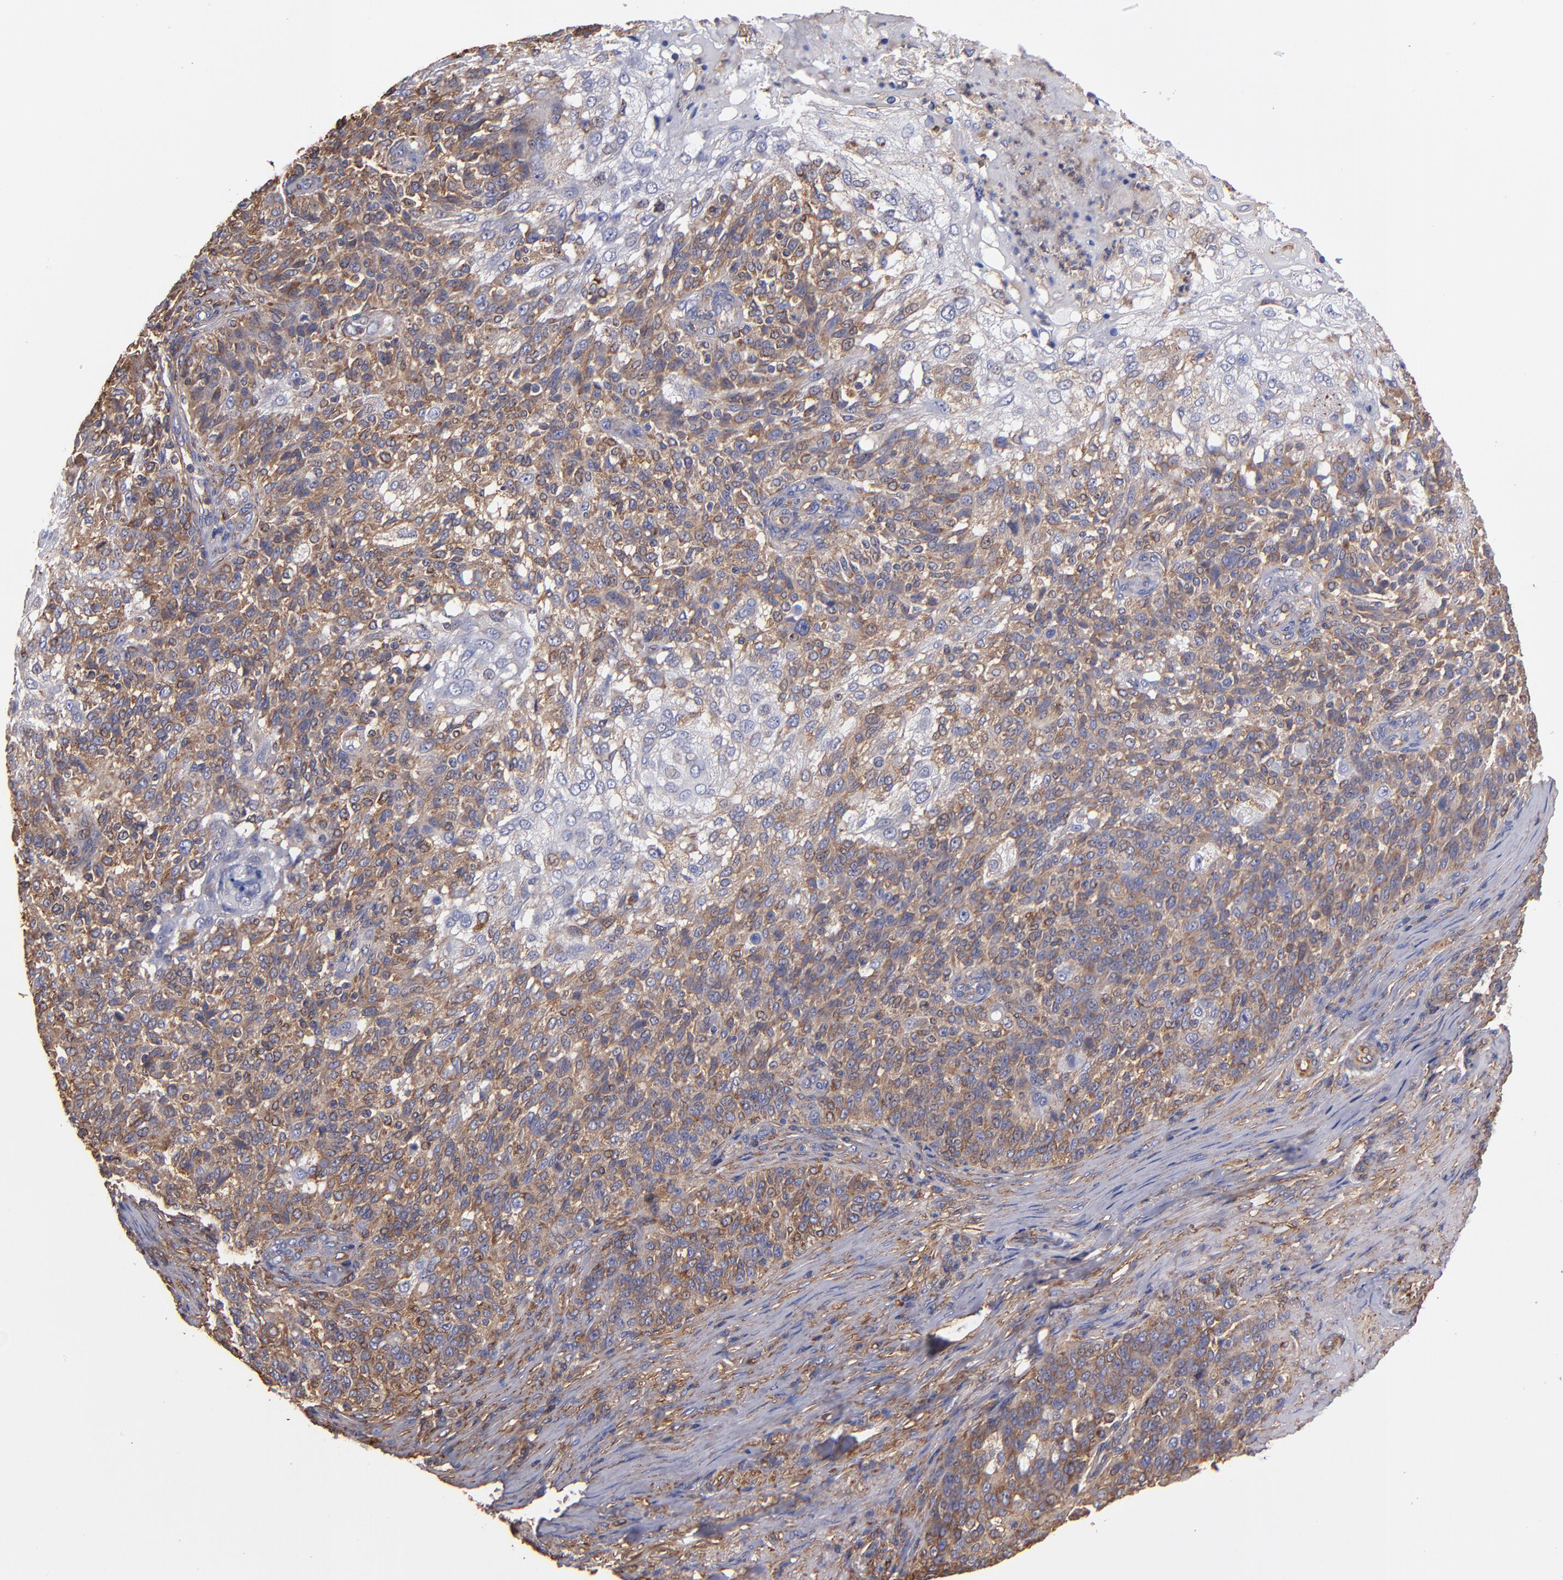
{"staining": {"intensity": "moderate", "quantity": "25%-75%", "location": "cytoplasmic/membranous"}, "tissue": "skin cancer", "cell_type": "Tumor cells", "image_type": "cancer", "snomed": [{"axis": "morphology", "description": "Normal tissue, NOS"}, {"axis": "morphology", "description": "Squamous cell carcinoma, NOS"}, {"axis": "topography", "description": "Skin"}], "caption": "Human skin cancer stained with a brown dye displays moderate cytoplasmic/membranous positive expression in approximately 25%-75% of tumor cells.", "gene": "MVP", "patient": {"sex": "female", "age": 83}}